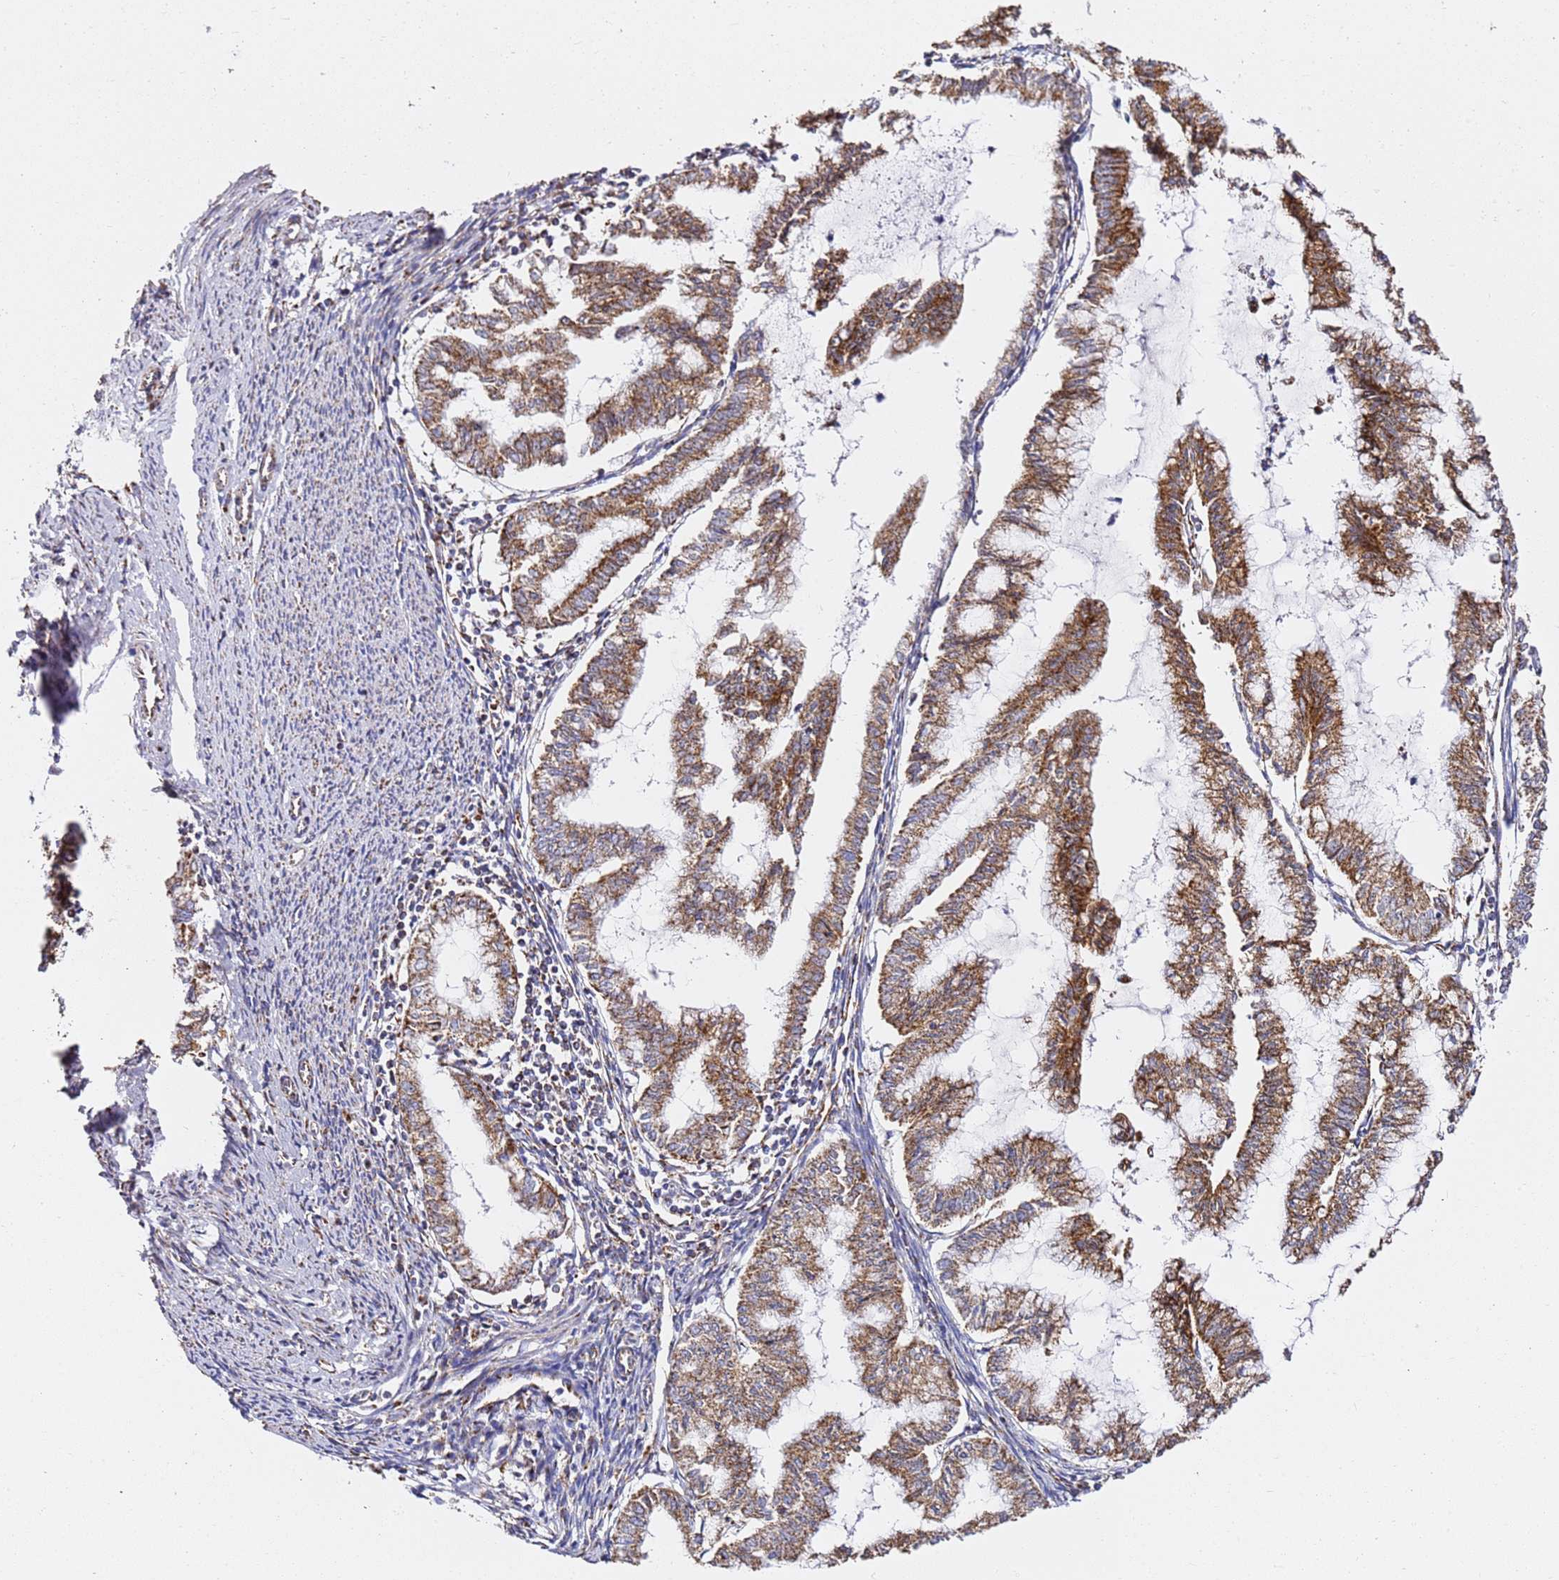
{"staining": {"intensity": "moderate", "quantity": ">75%", "location": "cytoplasmic/membranous"}, "tissue": "endometrial cancer", "cell_type": "Tumor cells", "image_type": "cancer", "snomed": [{"axis": "morphology", "description": "Adenocarcinoma, NOS"}, {"axis": "topography", "description": "Endometrium"}], "caption": "A histopathology image of endometrial cancer (adenocarcinoma) stained for a protein shows moderate cytoplasmic/membranous brown staining in tumor cells. The staining is performed using DAB brown chromogen to label protein expression. The nuclei are counter-stained blue using hematoxylin.", "gene": "NDUFA3", "patient": {"sex": "female", "age": 79}}